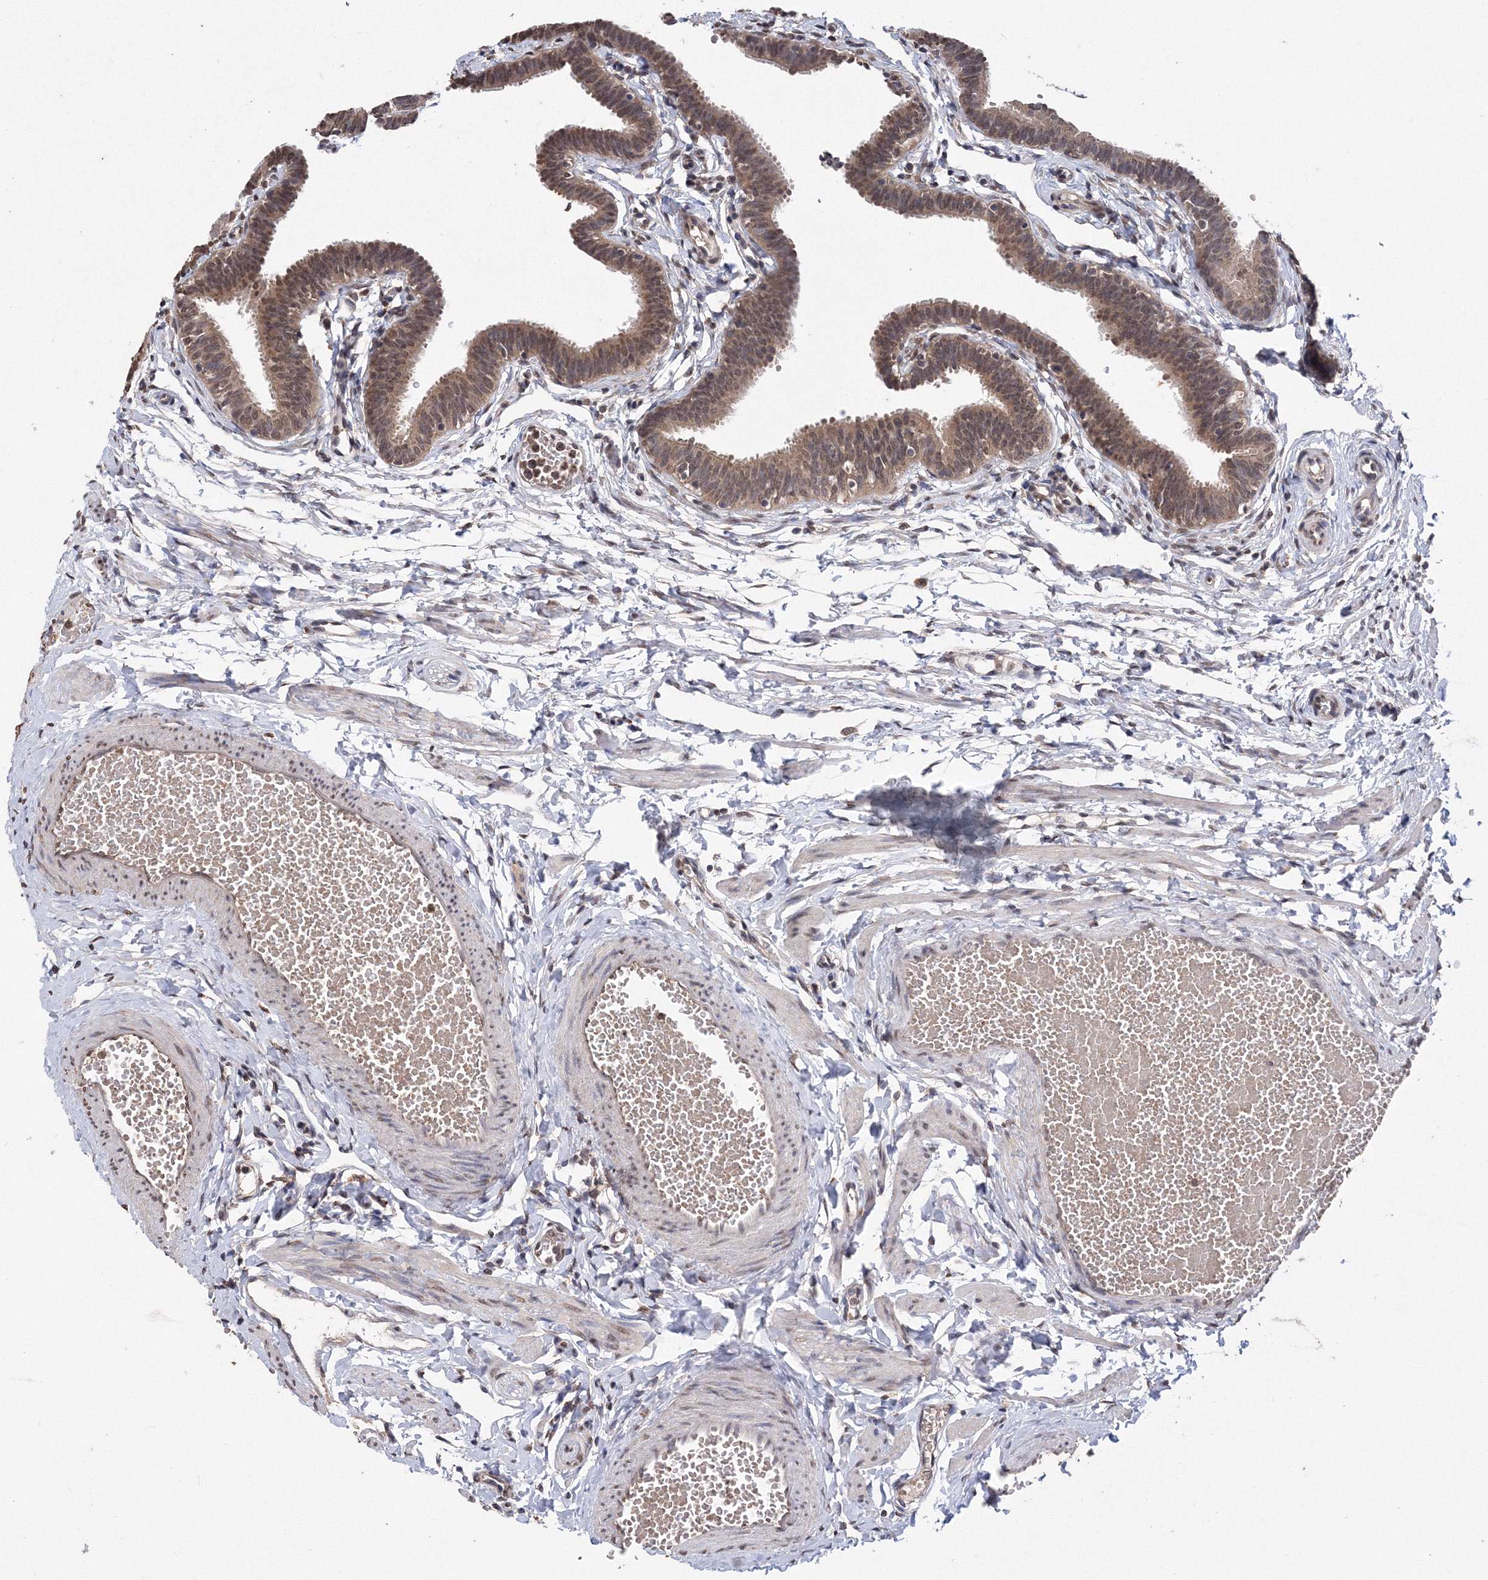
{"staining": {"intensity": "moderate", "quantity": ">75%", "location": "cytoplasmic/membranous,nuclear"}, "tissue": "fallopian tube", "cell_type": "Glandular cells", "image_type": "normal", "snomed": [{"axis": "morphology", "description": "Normal tissue, NOS"}, {"axis": "topography", "description": "Fallopian tube"}, {"axis": "topography", "description": "Ovary"}], "caption": "A high-resolution micrograph shows immunohistochemistry staining of unremarkable fallopian tube, which exhibits moderate cytoplasmic/membranous,nuclear staining in approximately >75% of glandular cells.", "gene": "GPN1", "patient": {"sex": "female", "age": 23}}